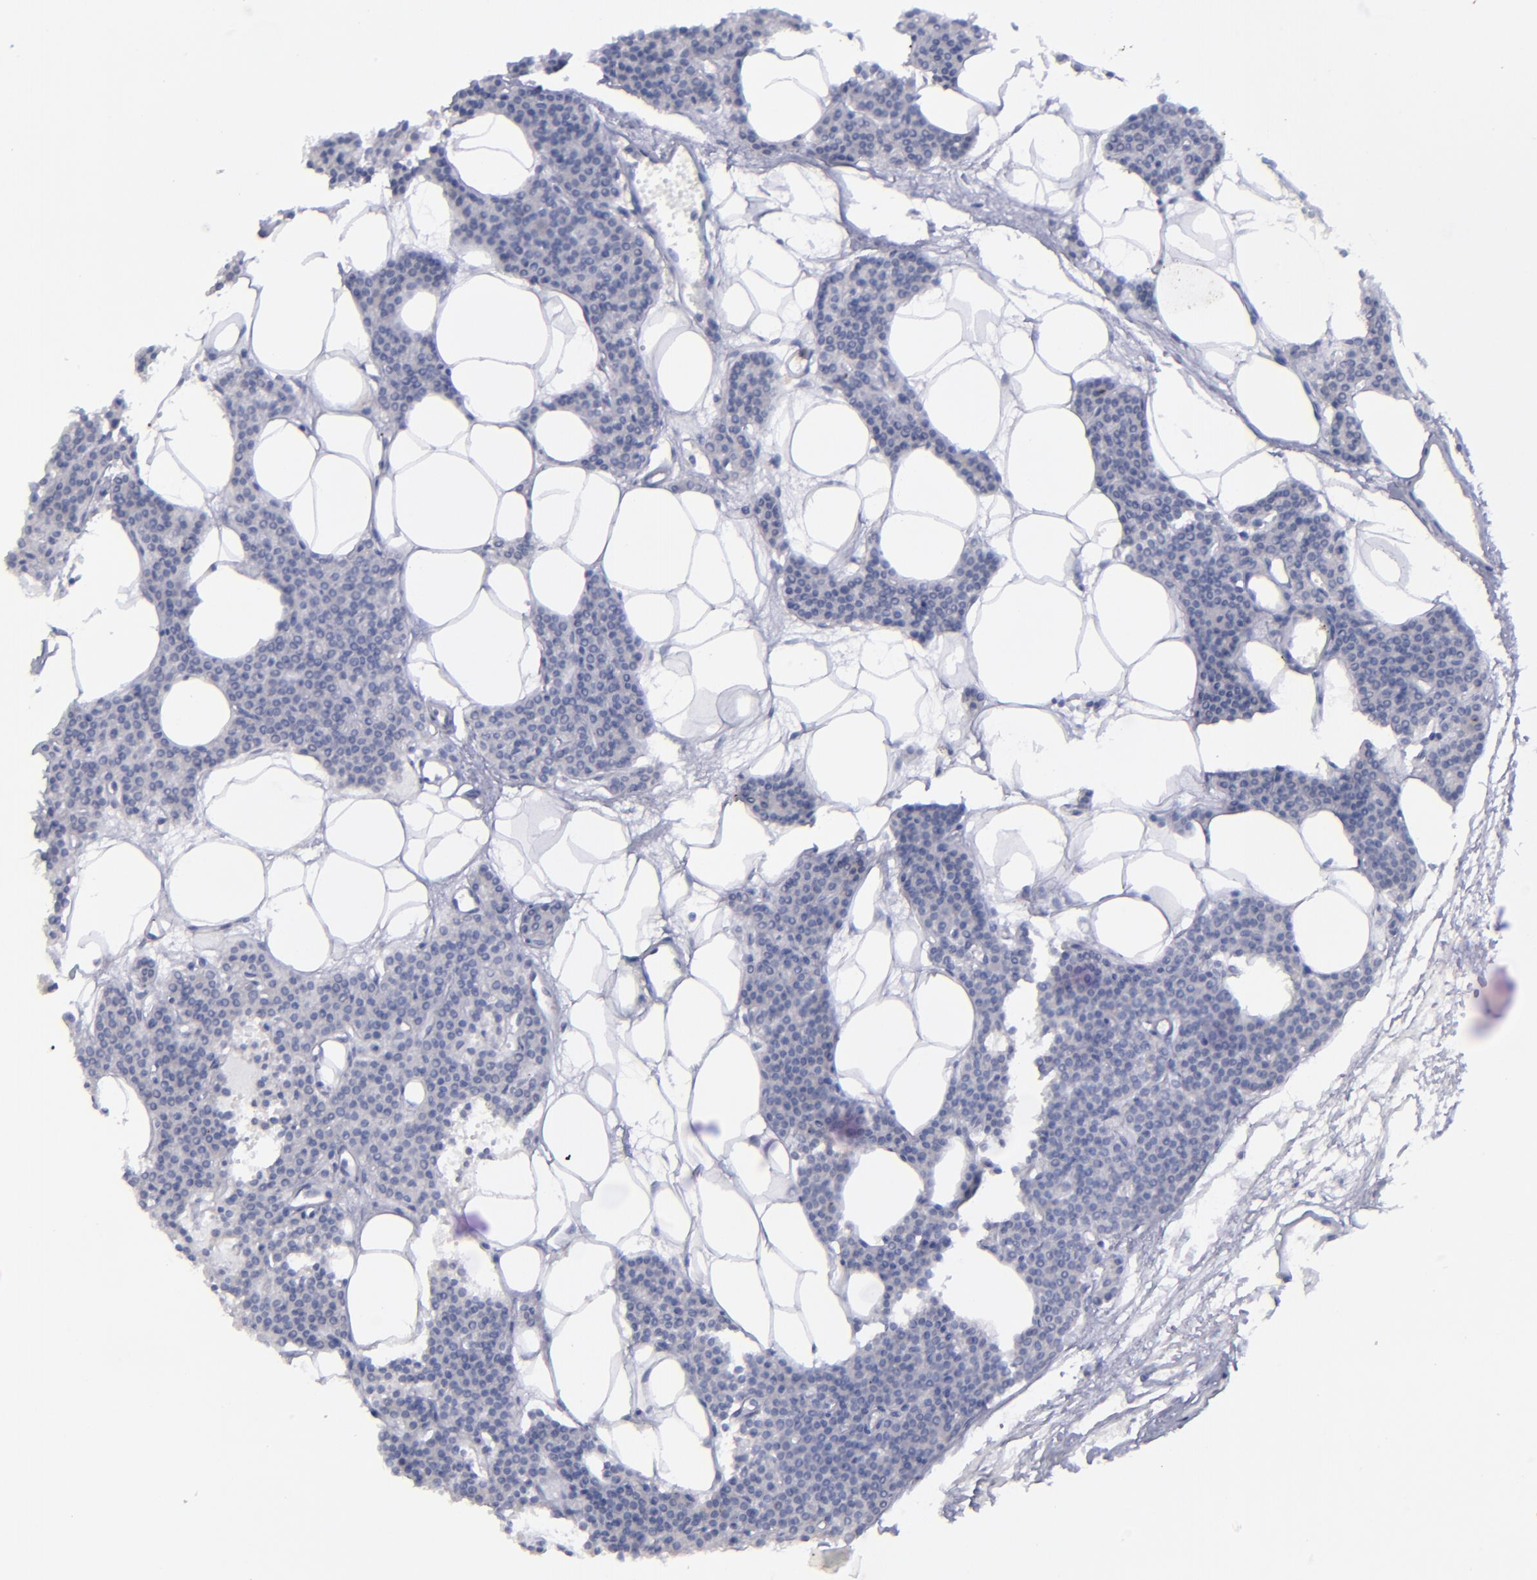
{"staining": {"intensity": "negative", "quantity": "none", "location": "none"}, "tissue": "parathyroid gland", "cell_type": "Glandular cells", "image_type": "normal", "snomed": [{"axis": "morphology", "description": "Normal tissue, NOS"}, {"axis": "topography", "description": "Parathyroid gland"}], "caption": "DAB (3,3'-diaminobenzidine) immunohistochemical staining of unremarkable human parathyroid gland exhibits no significant positivity in glandular cells.", "gene": "MFGE8", "patient": {"sex": "male", "age": 24}}